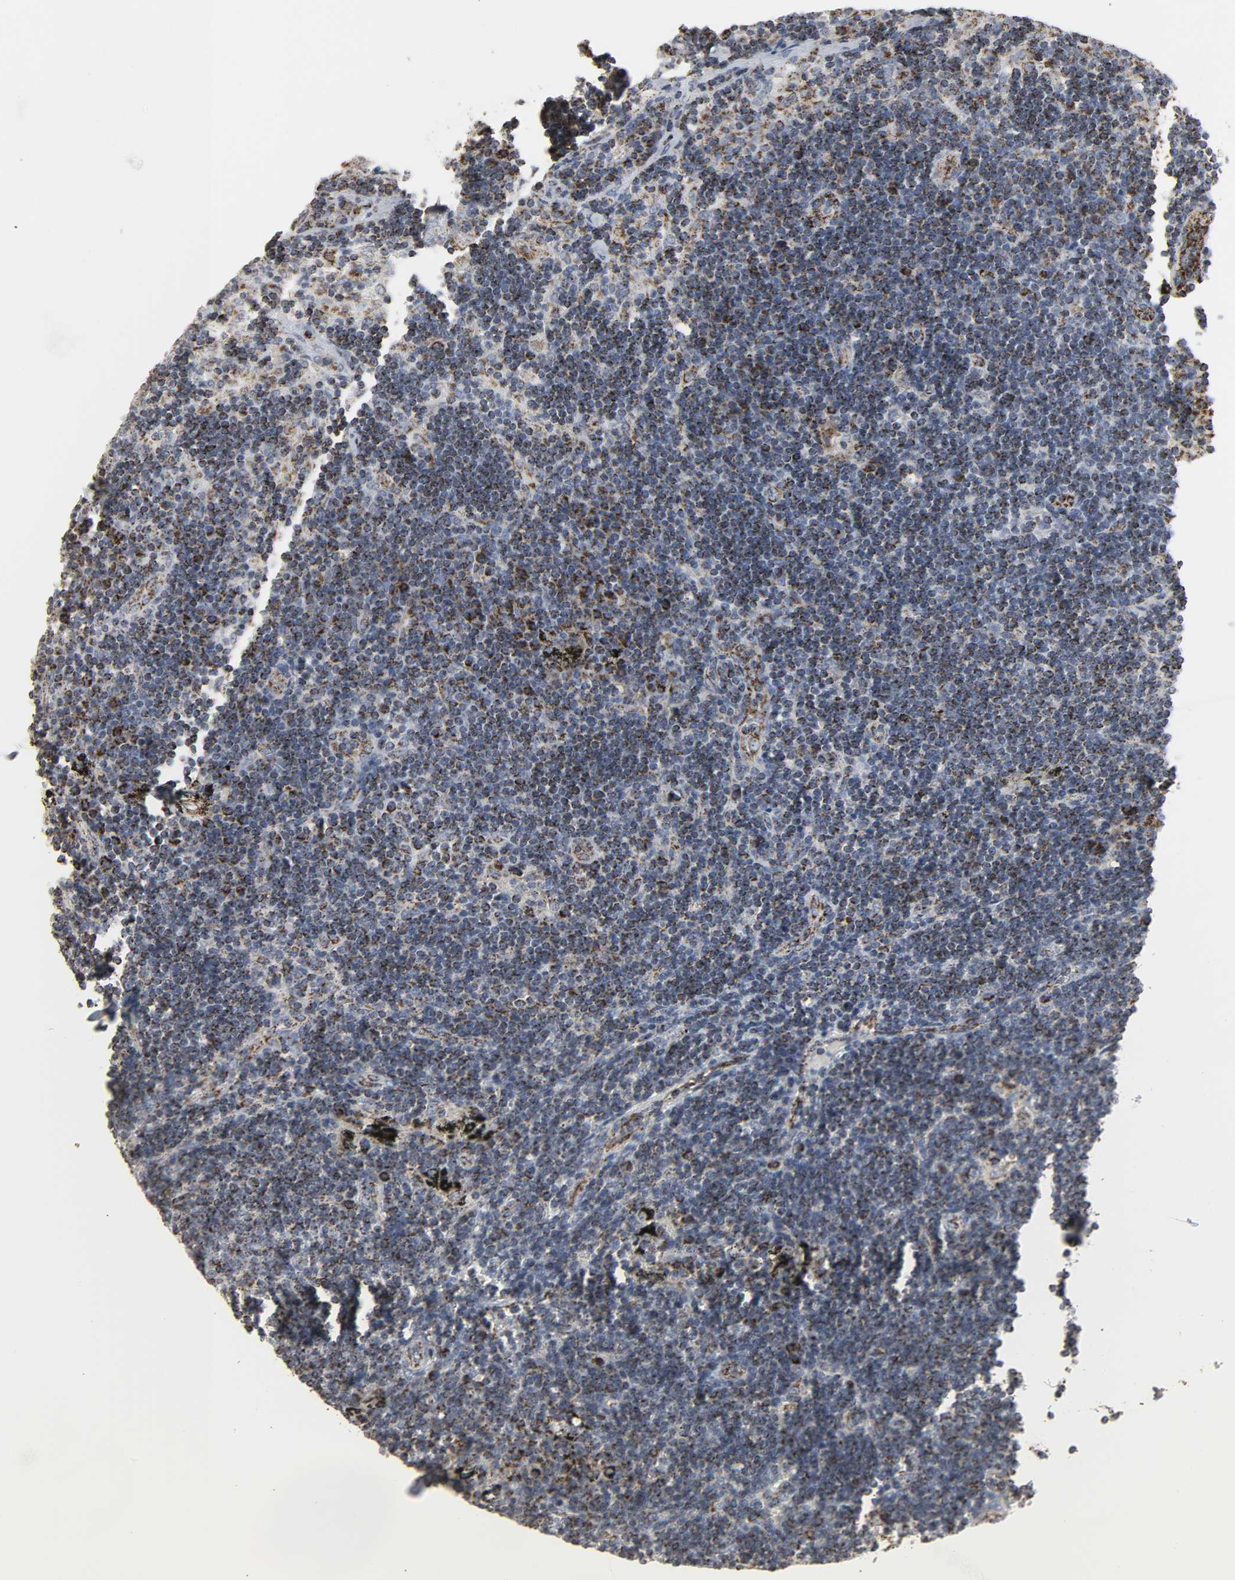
{"staining": {"intensity": "moderate", "quantity": ">75%", "location": "cytoplasmic/membranous"}, "tissue": "lymph node", "cell_type": "Germinal center cells", "image_type": "normal", "snomed": [{"axis": "morphology", "description": "Normal tissue, NOS"}, {"axis": "morphology", "description": "Squamous cell carcinoma, metastatic, NOS"}, {"axis": "topography", "description": "Lymph node"}], "caption": "Brown immunohistochemical staining in benign lymph node demonstrates moderate cytoplasmic/membranous staining in approximately >75% of germinal center cells.", "gene": "ACAT1", "patient": {"sex": "female", "age": 53}}